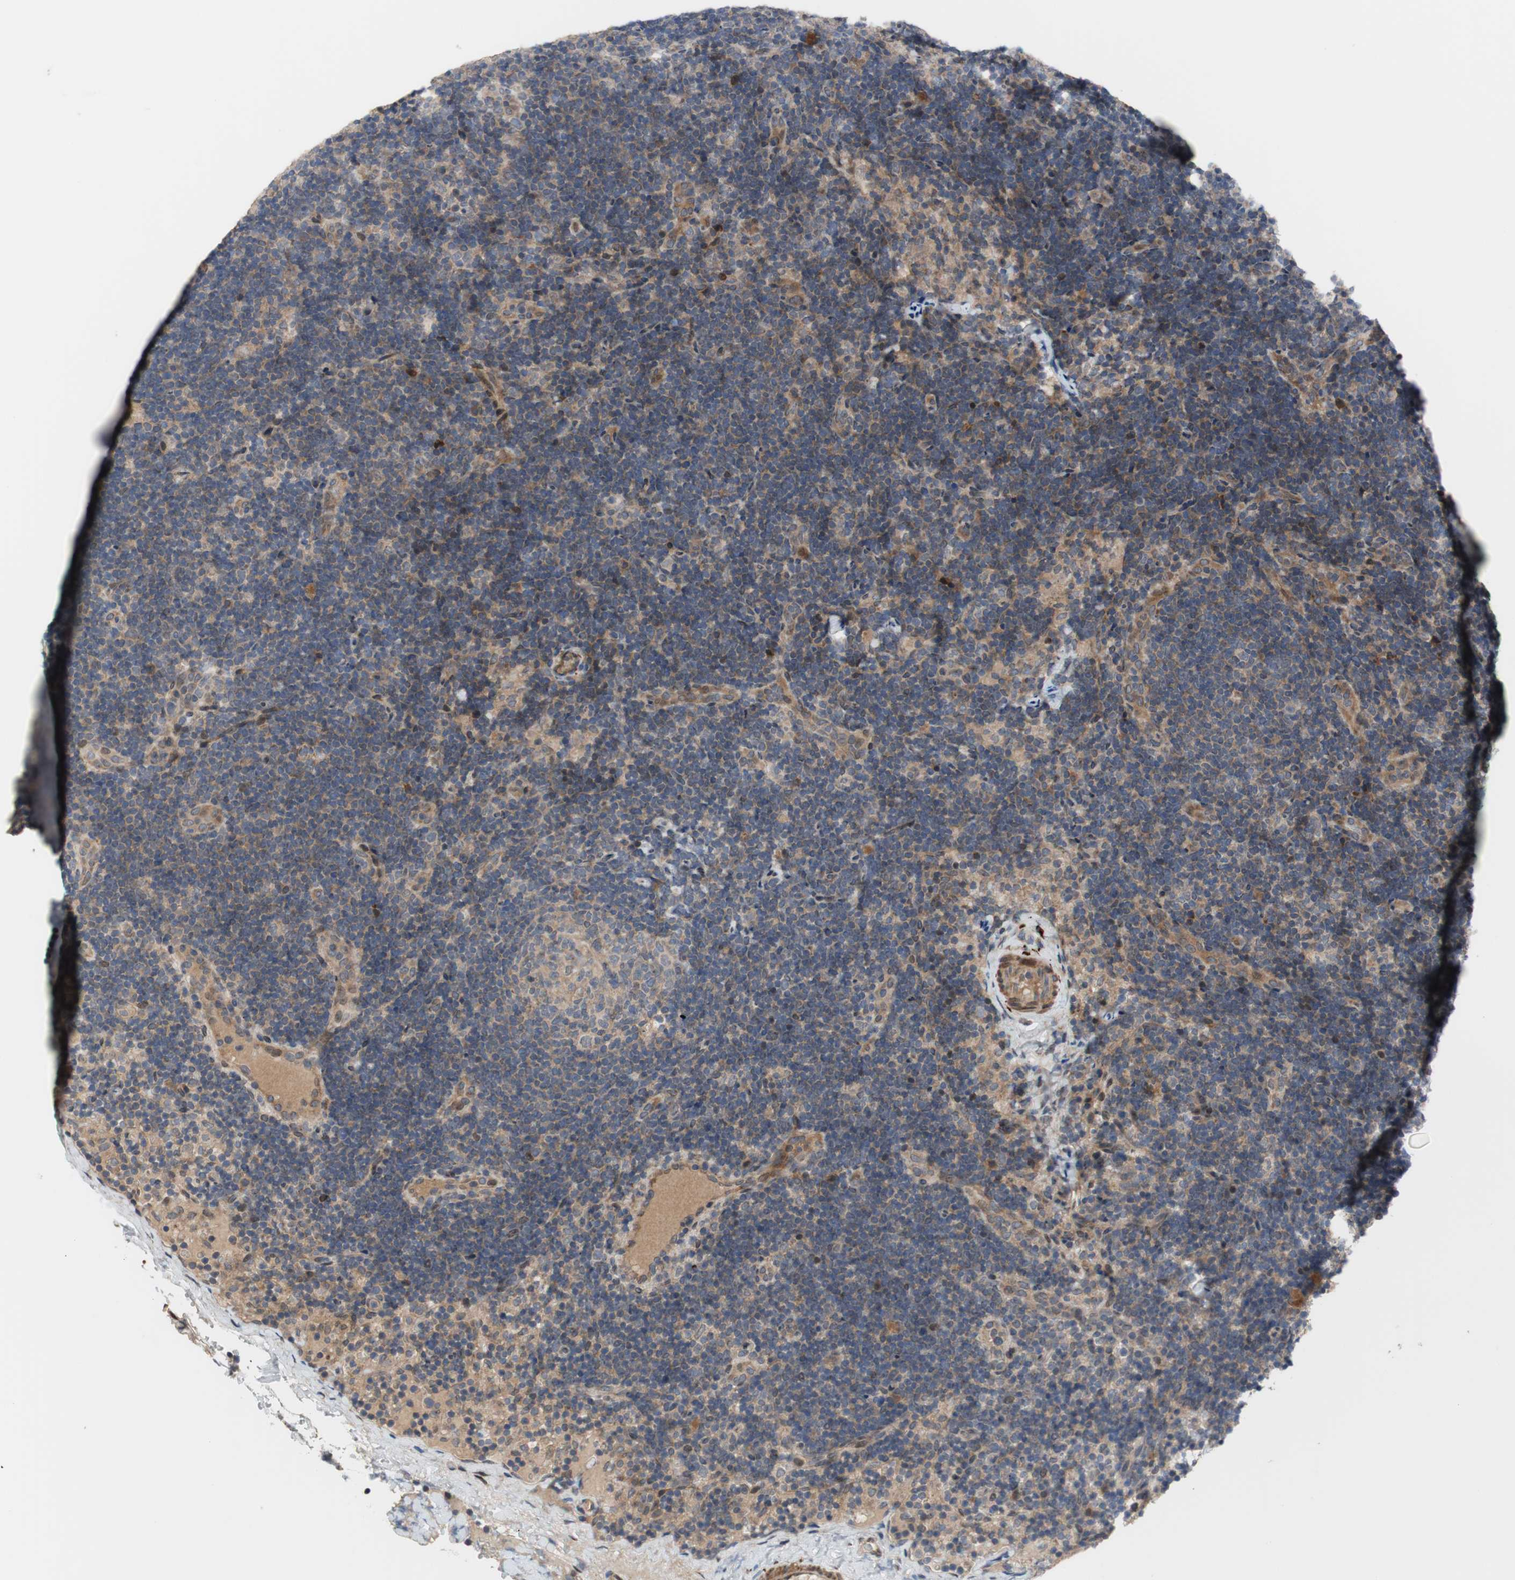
{"staining": {"intensity": "weak", "quantity": "25%-75%", "location": "cytoplasmic/membranous"}, "tissue": "lymph node", "cell_type": "Germinal center cells", "image_type": "normal", "snomed": [{"axis": "morphology", "description": "Normal tissue, NOS"}, {"axis": "topography", "description": "Lymph node"}], "caption": "Immunohistochemistry of benign lymph node reveals low levels of weak cytoplasmic/membranous positivity in approximately 25%-75% of germinal center cells.", "gene": "OAZ1", "patient": {"sex": "female", "age": 14}}